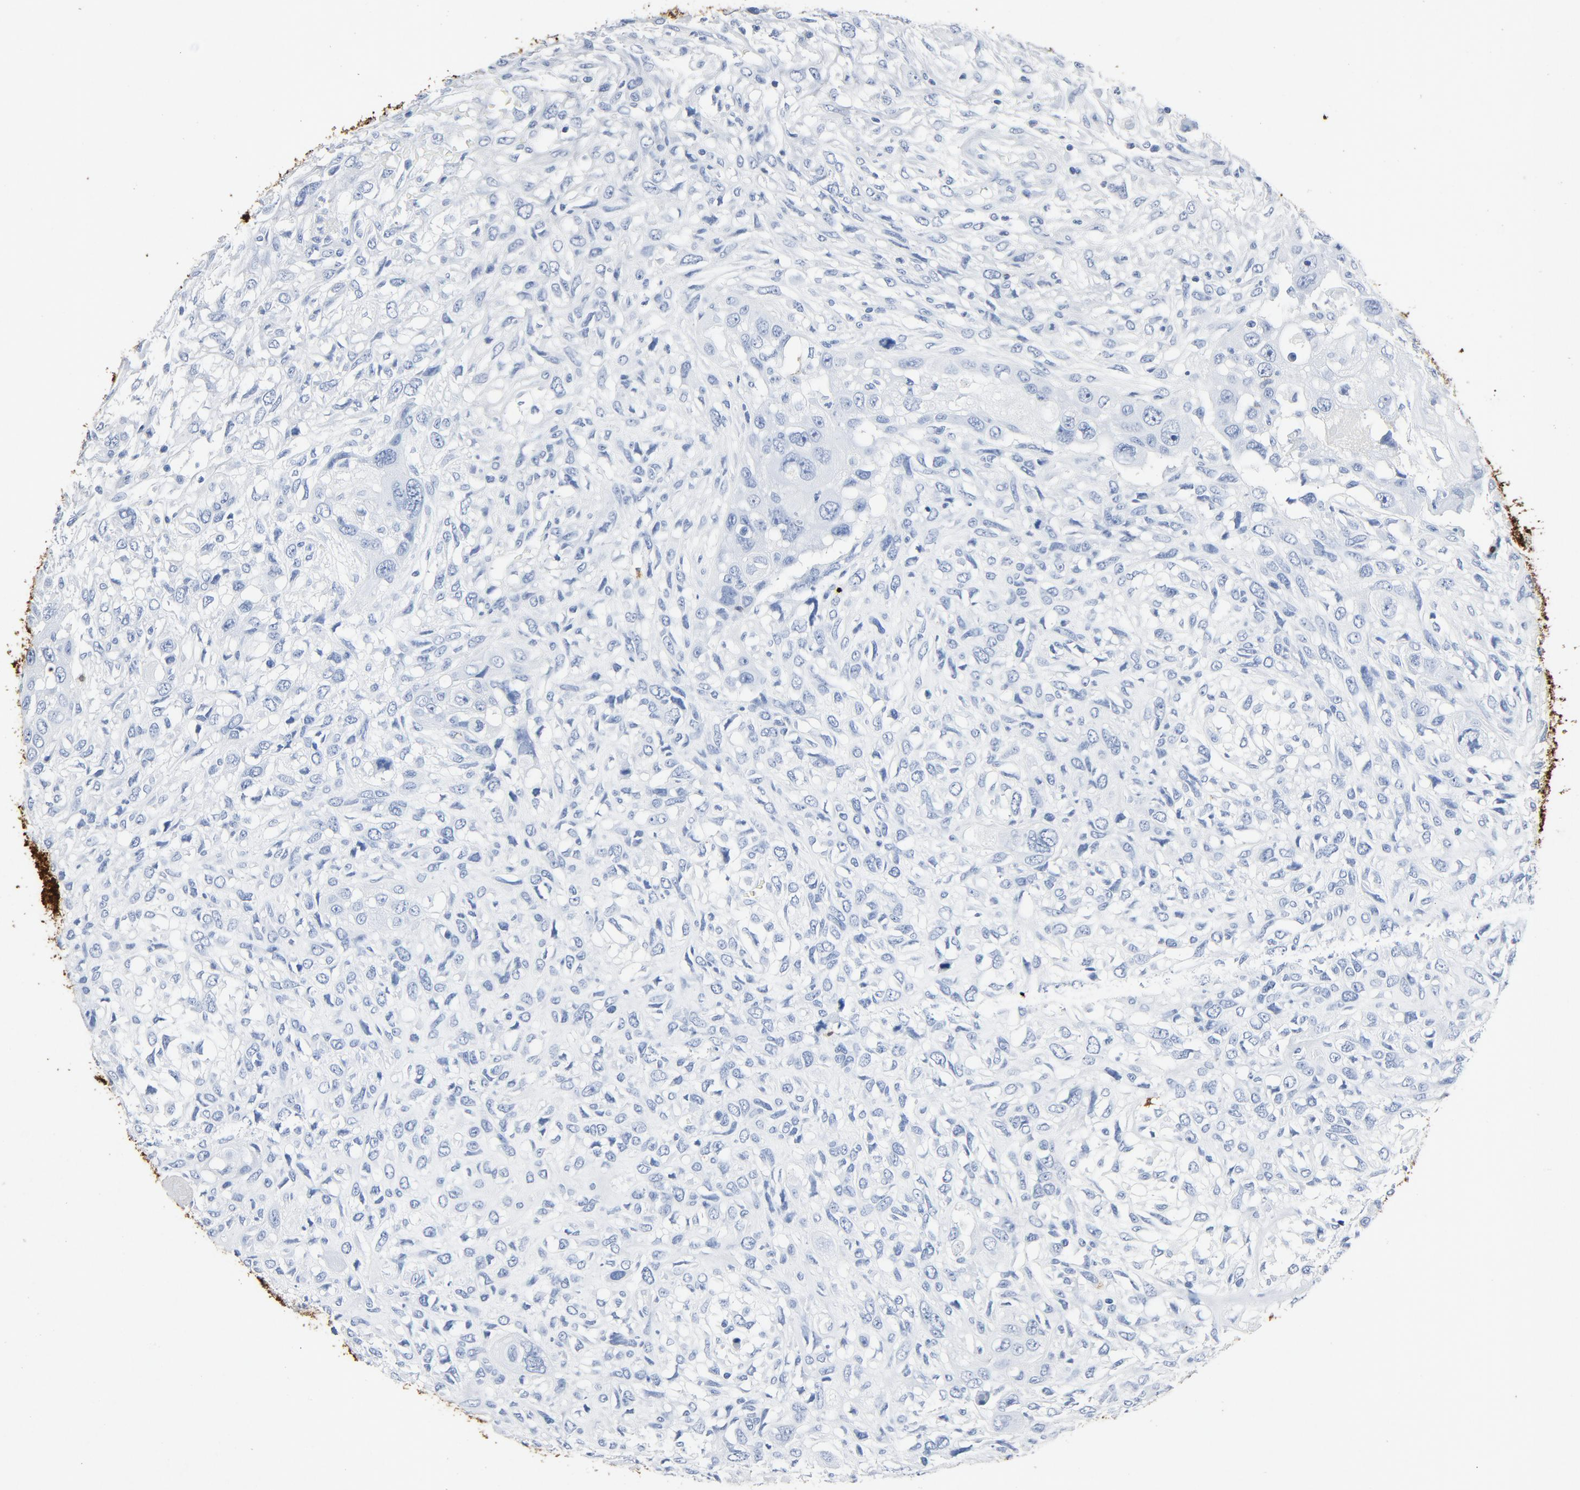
{"staining": {"intensity": "negative", "quantity": "none", "location": "none"}, "tissue": "head and neck cancer", "cell_type": "Tumor cells", "image_type": "cancer", "snomed": [{"axis": "morphology", "description": "Neoplasm, malignant, NOS"}, {"axis": "topography", "description": "Salivary gland"}, {"axis": "topography", "description": "Head-Neck"}], "caption": "Immunohistochemistry histopathology image of head and neck cancer (malignant neoplasm) stained for a protein (brown), which displays no staining in tumor cells.", "gene": "PTPRB", "patient": {"sex": "male", "age": 43}}